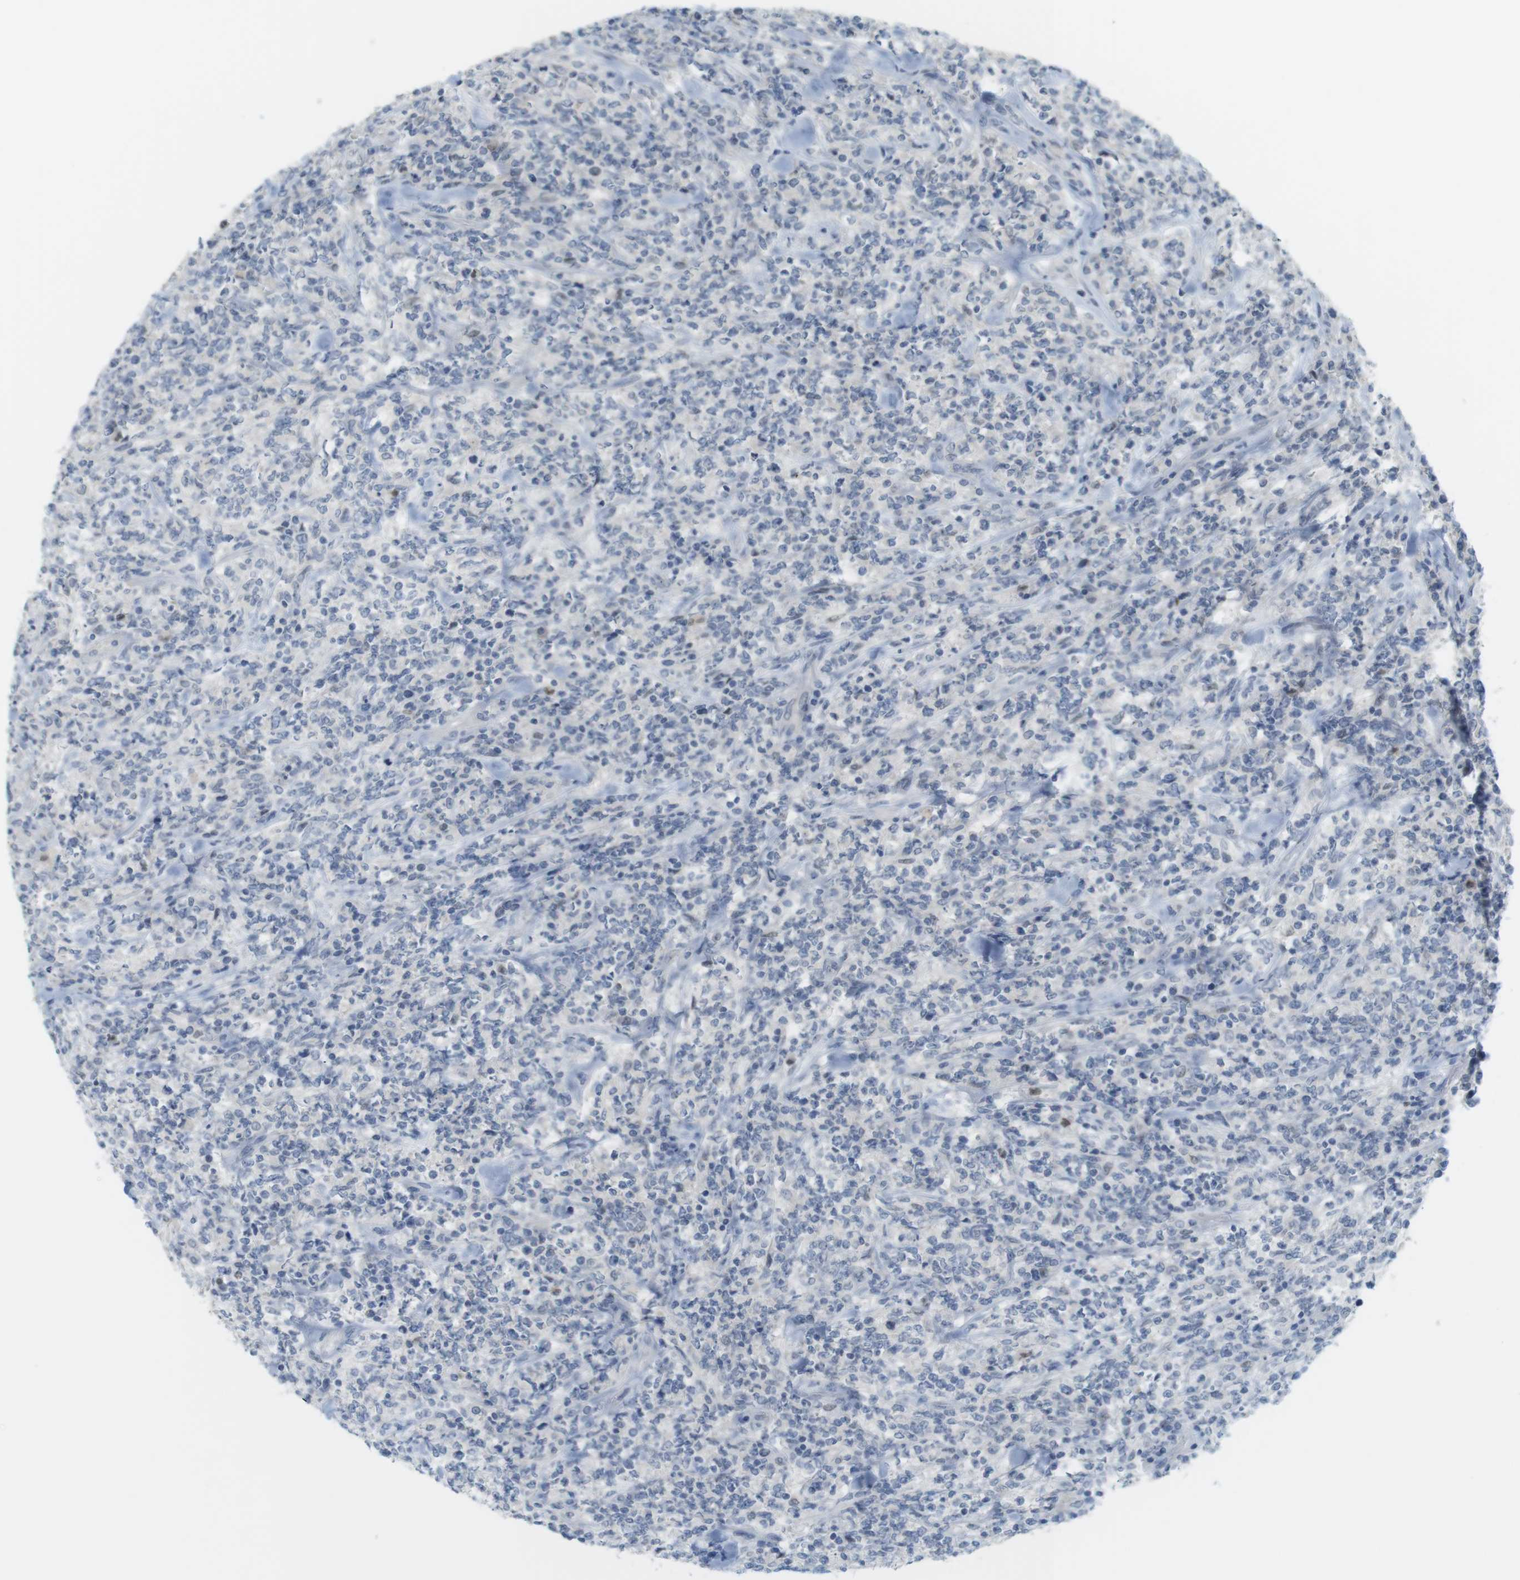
{"staining": {"intensity": "negative", "quantity": "none", "location": "none"}, "tissue": "lymphoma", "cell_type": "Tumor cells", "image_type": "cancer", "snomed": [{"axis": "morphology", "description": "Malignant lymphoma, non-Hodgkin's type, High grade"}, {"axis": "topography", "description": "Soft tissue"}], "caption": "High magnification brightfield microscopy of lymphoma stained with DAB (3,3'-diaminobenzidine) (brown) and counterstained with hematoxylin (blue): tumor cells show no significant positivity.", "gene": "CREB3L2", "patient": {"sex": "male", "age": 18}}